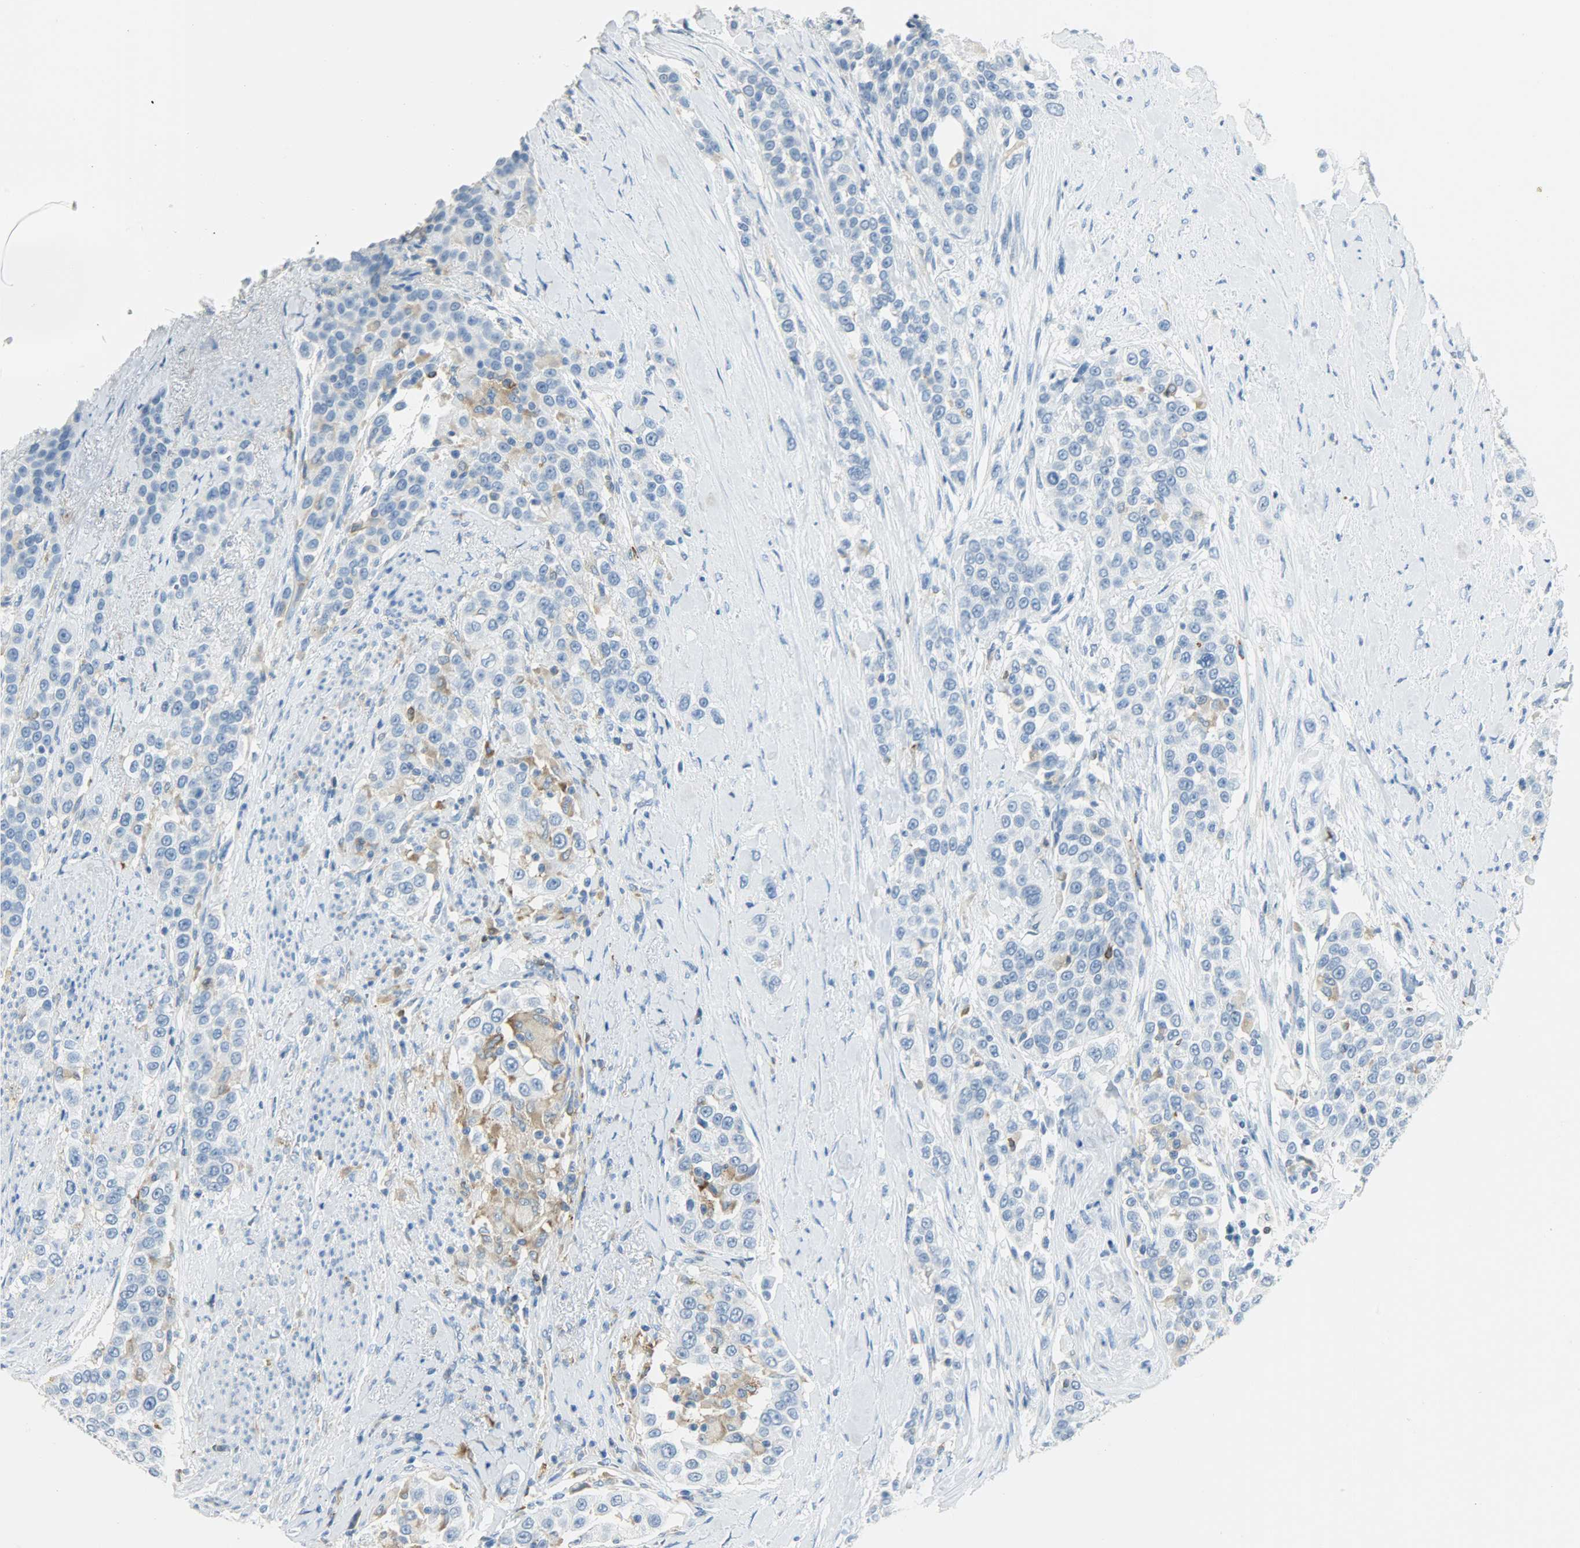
{"staining": {"intensity": "negative", "quantity": "none", "location": "none"}, "tissue": "urothelial cancer", "cell_type": "Tumor cells", "image_type": "cancer", "snomed": [{"axis": "morphology", "description": "Urothelial carcinoma, High grade"}, {"axis": "topography", "description": "Urinary bladder"}], "caption": "DAB (3,3'-diaminobenzidine) immunohistochemical staining of human urothelial cancer displays no significant staining in tumor cells.", "gene": "PTPN6", "patient": {"sex": "female", "age": 80}}